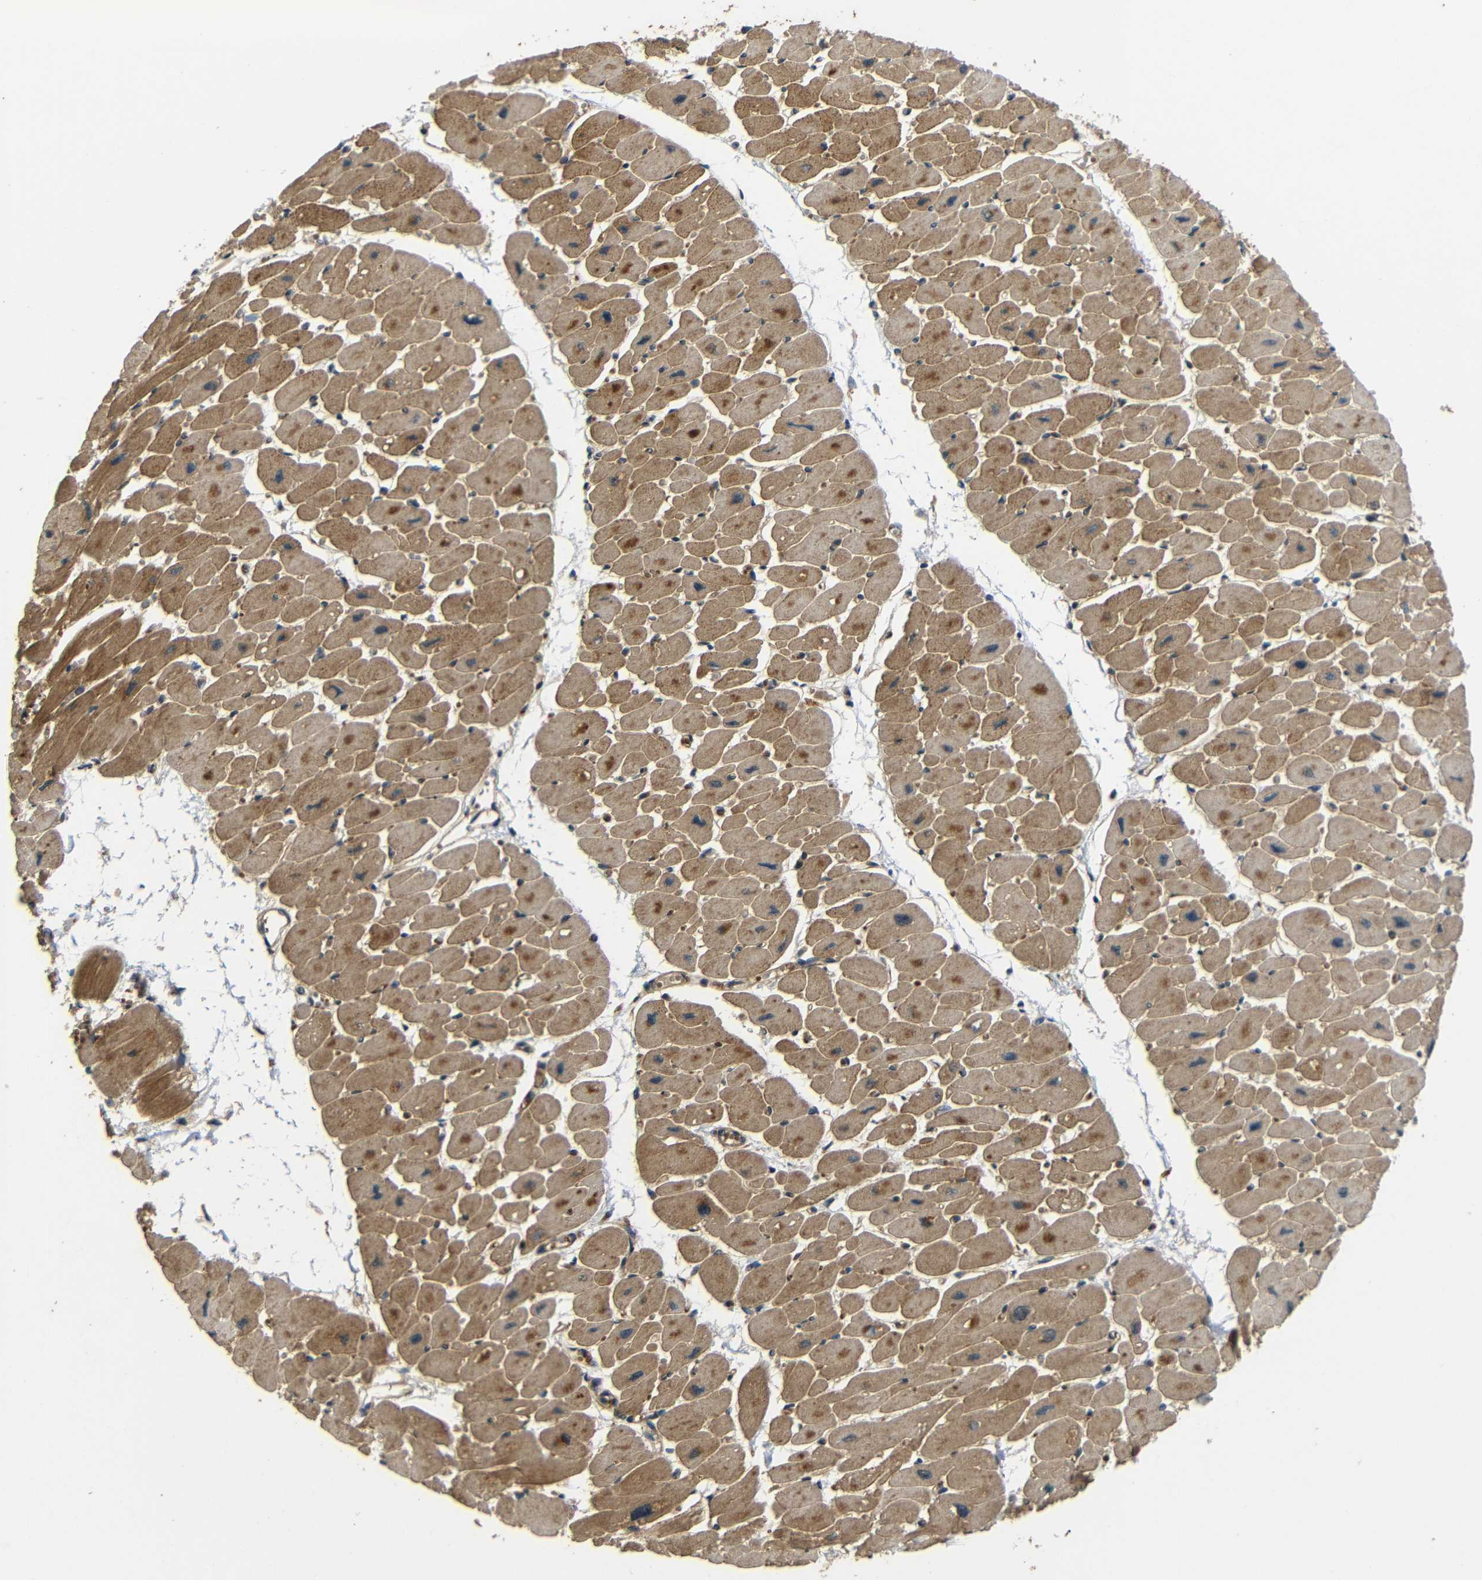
{"staining": {"intensity": "moderate", "quantity": "25%-75%", "location": "cytoplasmic/membranous"}, "tissue": "heart muscle", "cell_type": "Cardiomyocytes", "image_type": "normal", "snomed": [{"axis": "morphology", "description": "Normal tissue, NOS"}, {"axis": "topography", "description": "Heart"}], "caption": "Immunohistochemical staining of unremarkable human heart muscle shows 25%-75% levels of moderate cytoplasmic/membranous protein positivity in approximately 25%-75% of cardiomyocytes.", "gene": "EPHB2", "patient": {"sex": "female", "age": 54}}